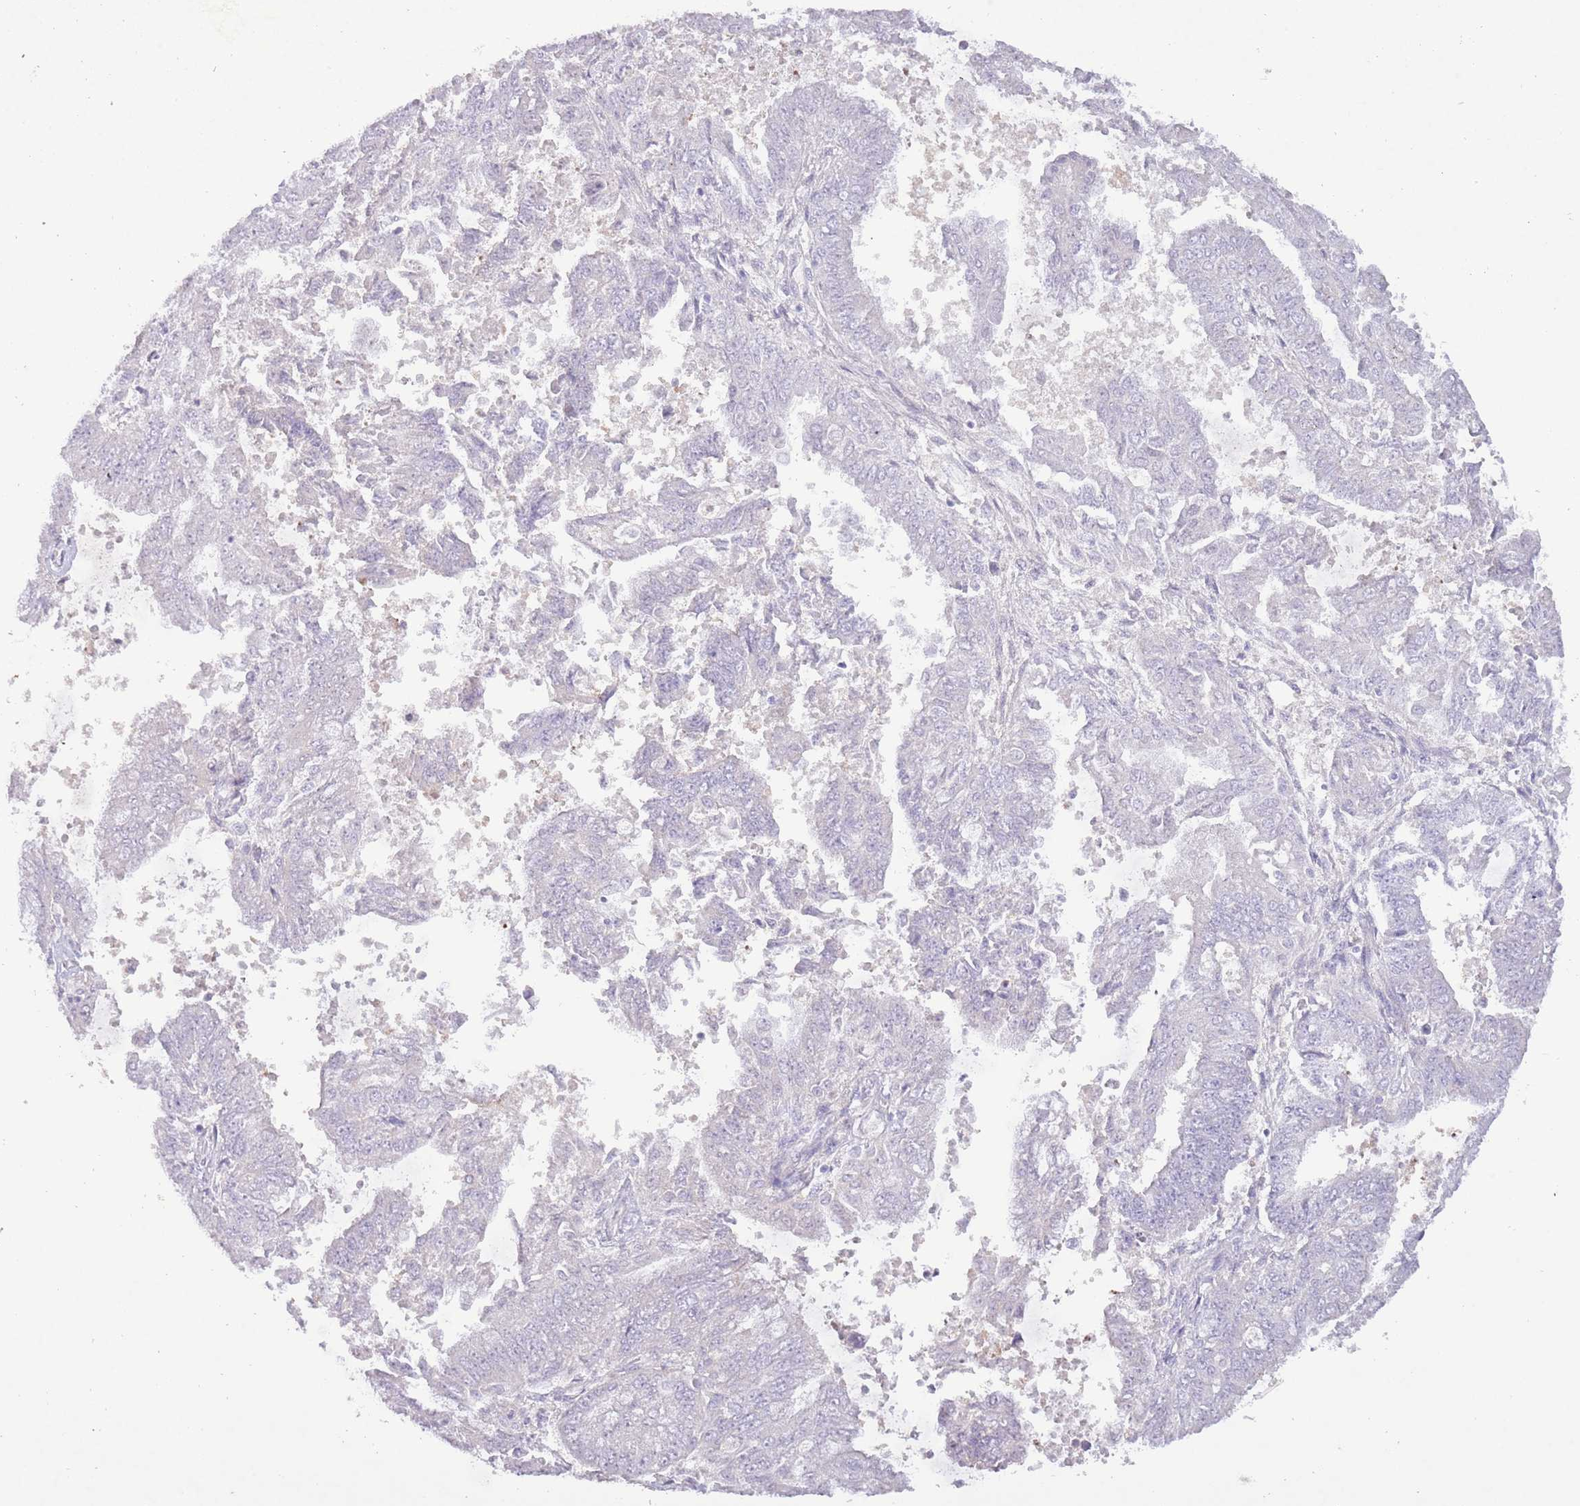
{"staining": {"intensity": "negative", "quantity": "none", "location": "none"}, "tissue": "endometrial cancer", "cell_type": "Tumor cells", "image_type": "cancer", "snomed": [{"axis": "morphology", "description": "Adenocarcinoma, NOS"}, {"axis": "topography", "description": "Endometrium"}], "caption": "Human endometrial cancer (adenocarcinoma) stained for a protein using immunohistochemistry reveals no expression in tumor cells.", "gene": "ZNF658", "patient": {"sex": "female", "age": 73}}